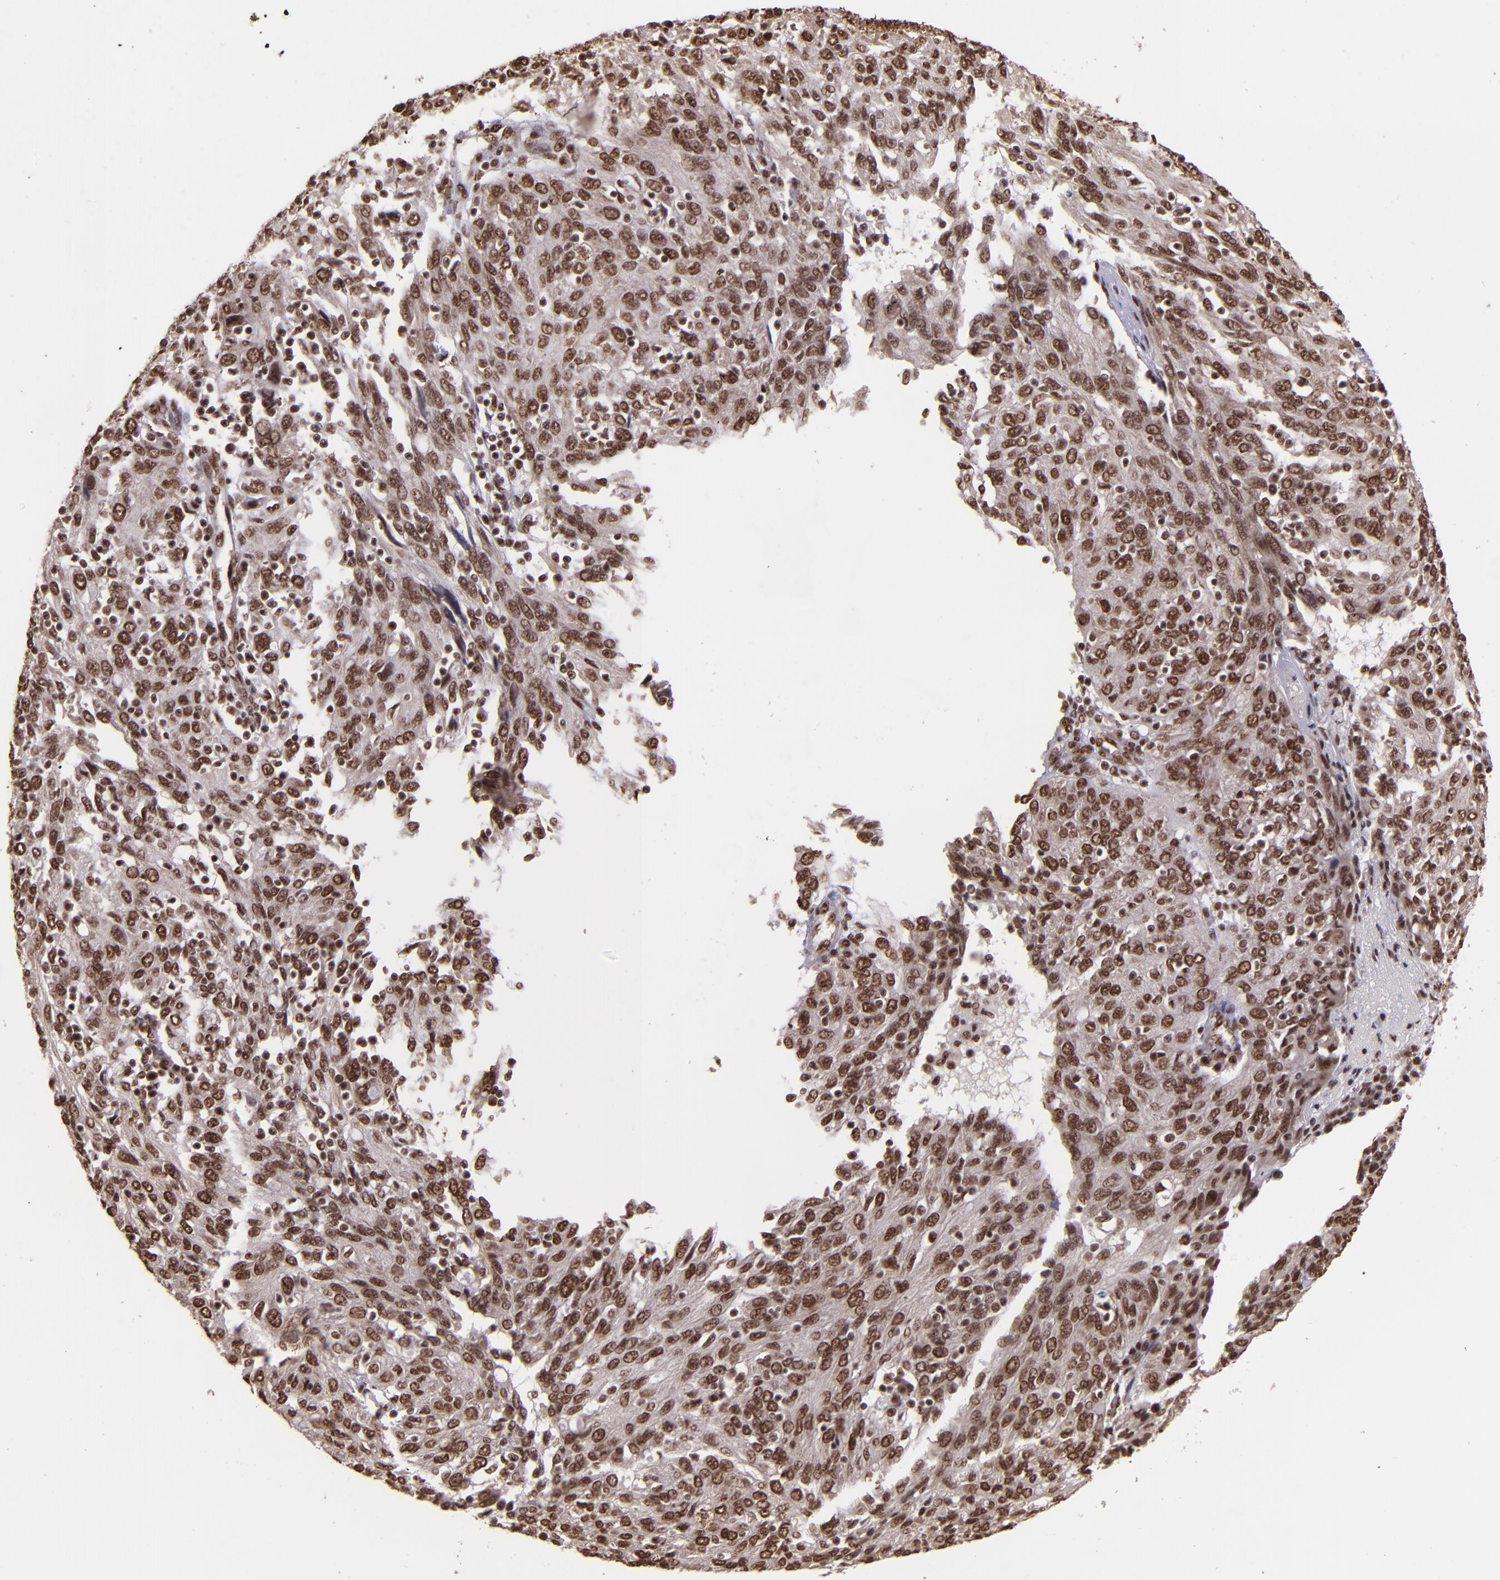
{"staining": {"intensity": "strong", "quantity": ">75%", "location": "nuclear"}, "tissue": "ovarian cancer", "cell_type": "Tumor cells", "image_type": "cancer", "snomed": [{"axis": "morphology", "description": "Carcinoma, endometroid"}, {"axis": "topography", "description": "Ovary"}], "caption": "Ovarian endometroid carcinoma stained for a protein (brown) shows strong nuclear positive positivity in about >75% of tumor cells.", "gene": "PQBP1", "patient": {"sex": "female", "age": 50}}